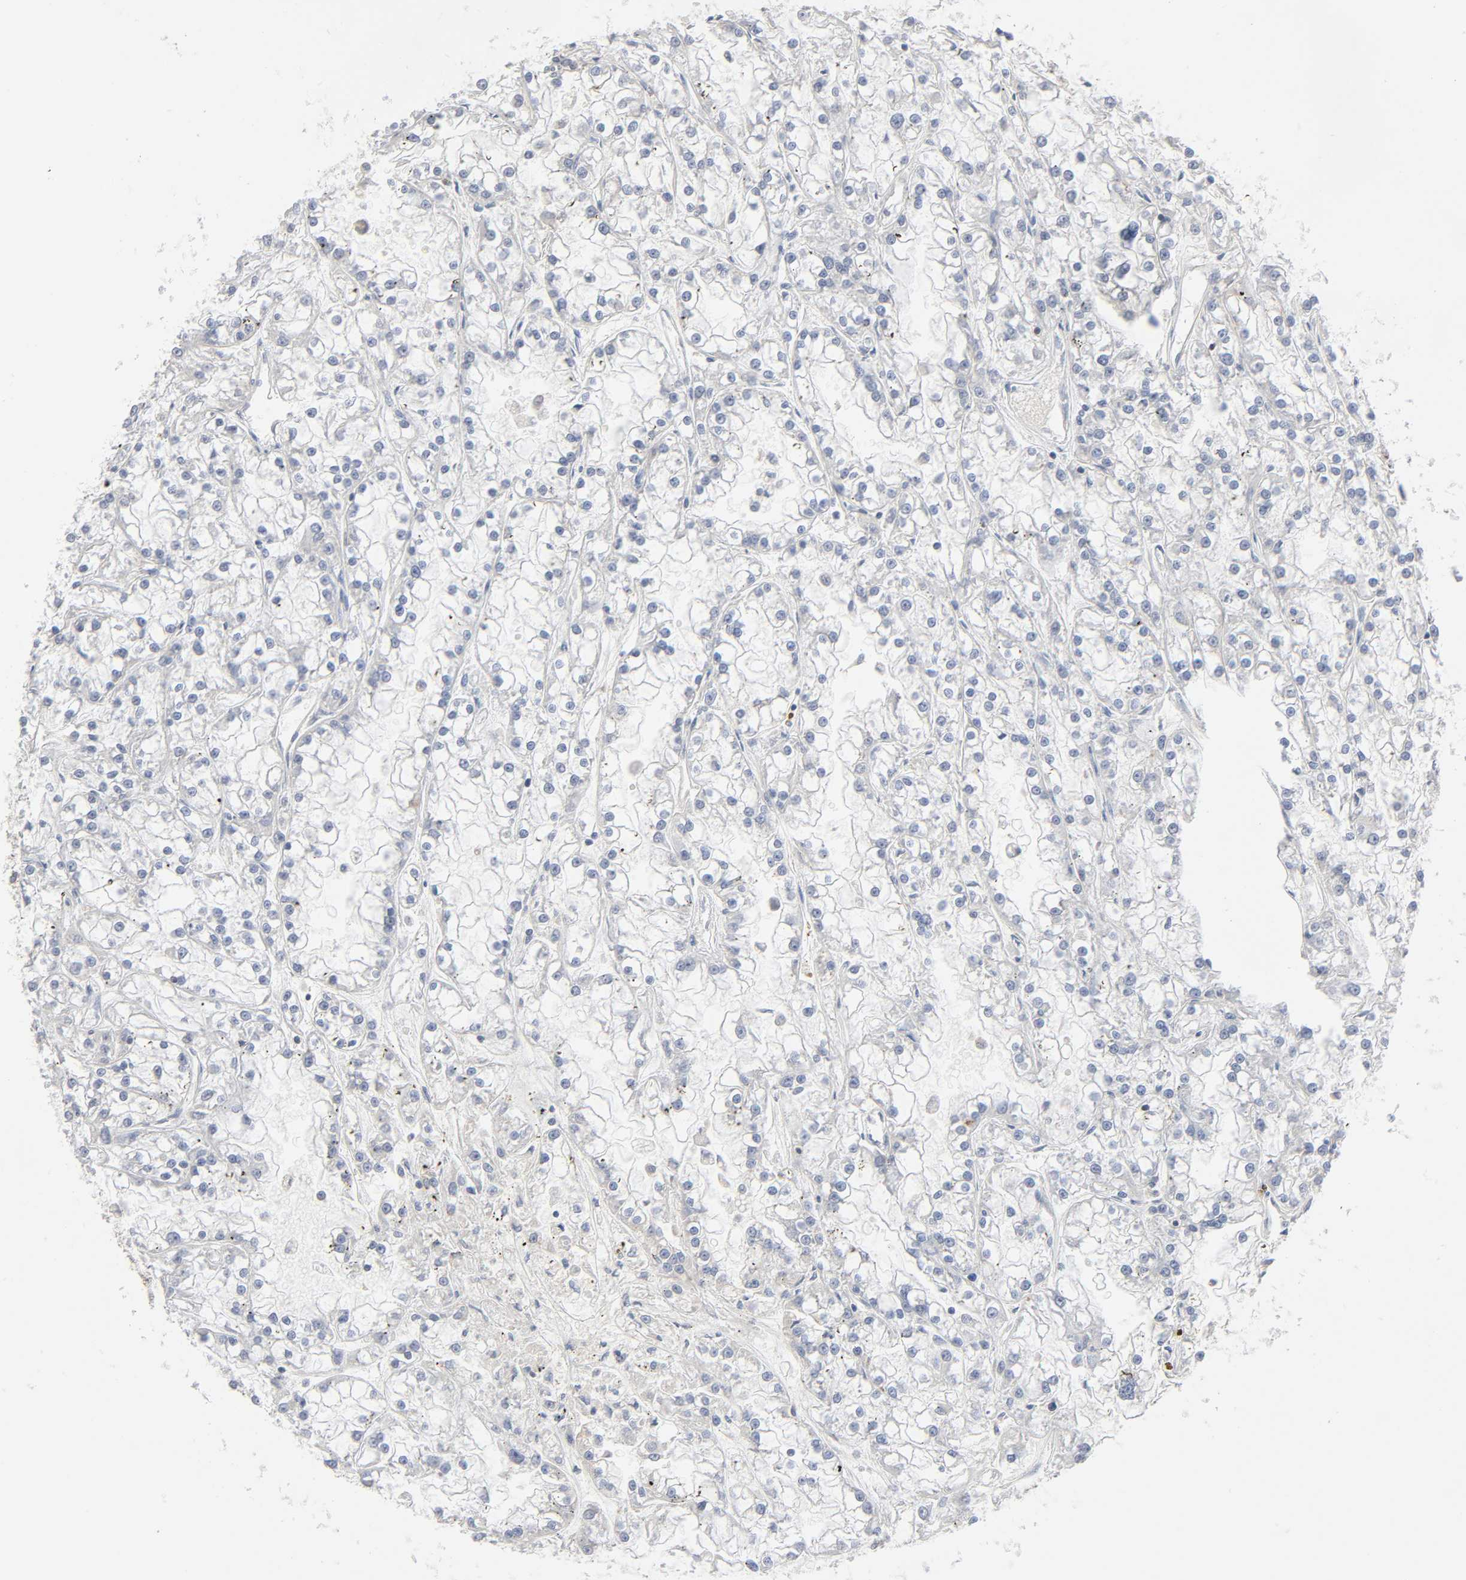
{"staining": {"intensity": "negative", "quantity": "none", "location": "none"}, "tissue": "renal cancer", "cell_type": "Tumor cells", "image_type": "cancer", "snomed": [{"axis": "morphology", "description": "Adenocarcinoma, NOS"}, {"axis": "topography", "description": "Kidney"}], "caption": "Immunohistochemistry (IHC) micrograph of human renal adenocarcinoma stained for a protein (brown), which displays no staining in tumor cells.", "gene": "SYT16", "patient": {"sex": "female", "age": 52}}